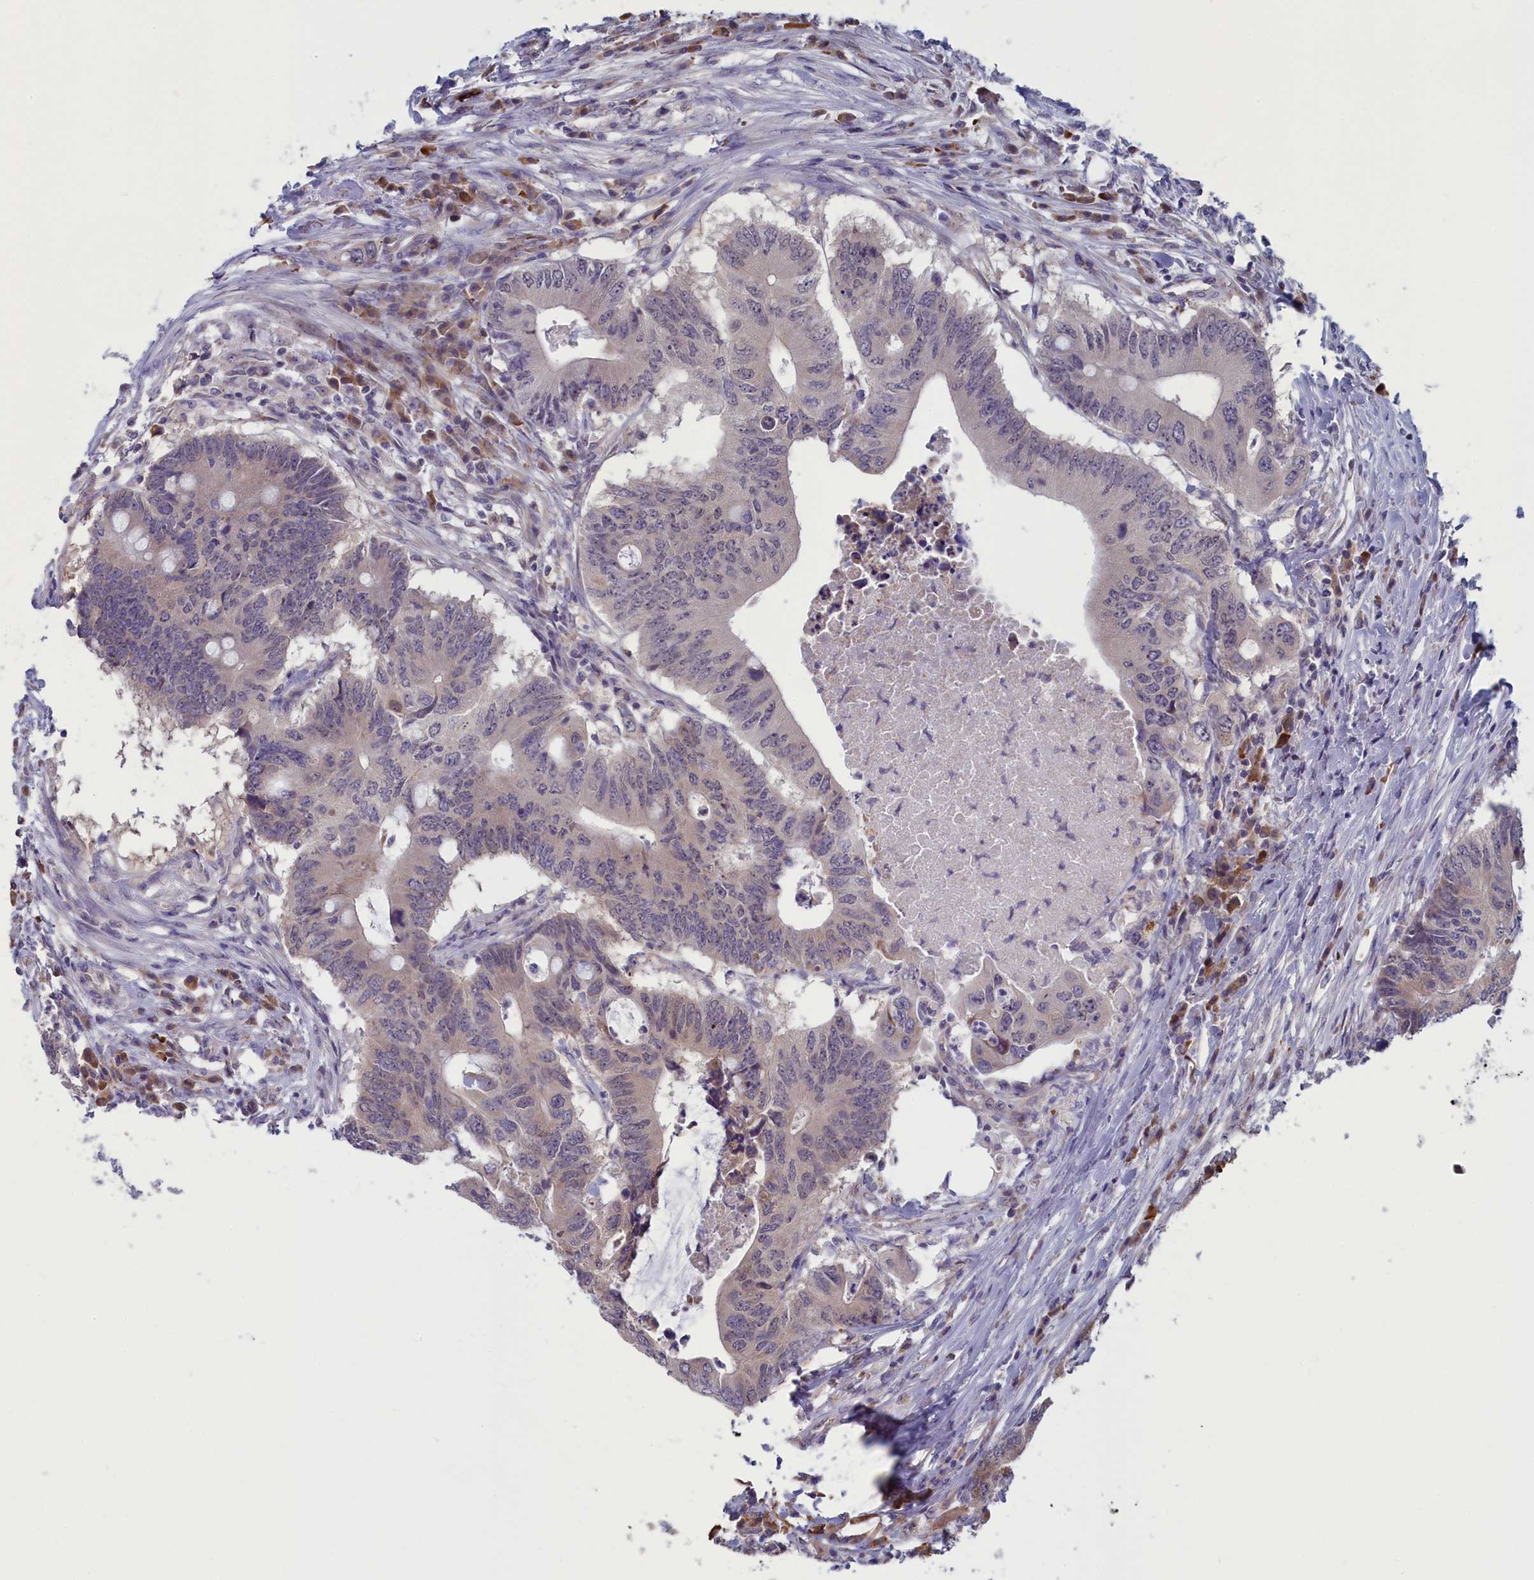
{"staining": {"intensity": "negative", "quantity": "none", "location": "none"}, "tissue": "colorectal cancer", "cell_type": "Tumor cells", "image_type": "cancer", "snomed": [{"axis": "morphology", "description": "Adenocarcinoma, NOS"}, {"axis": "topography", "description": "Colon"}], "caption": "Tumor cells show no significant protein positivity in colorectal cancer (adenocarcinoma). Brightfield microscopy of IHC stained with DAB (3,3'-diaminobenzidine) (brown) and hematoxylin (blue), captured at high magnification.", "gene": "MRI1", "patient": {"sex": "male", "age": 71}}